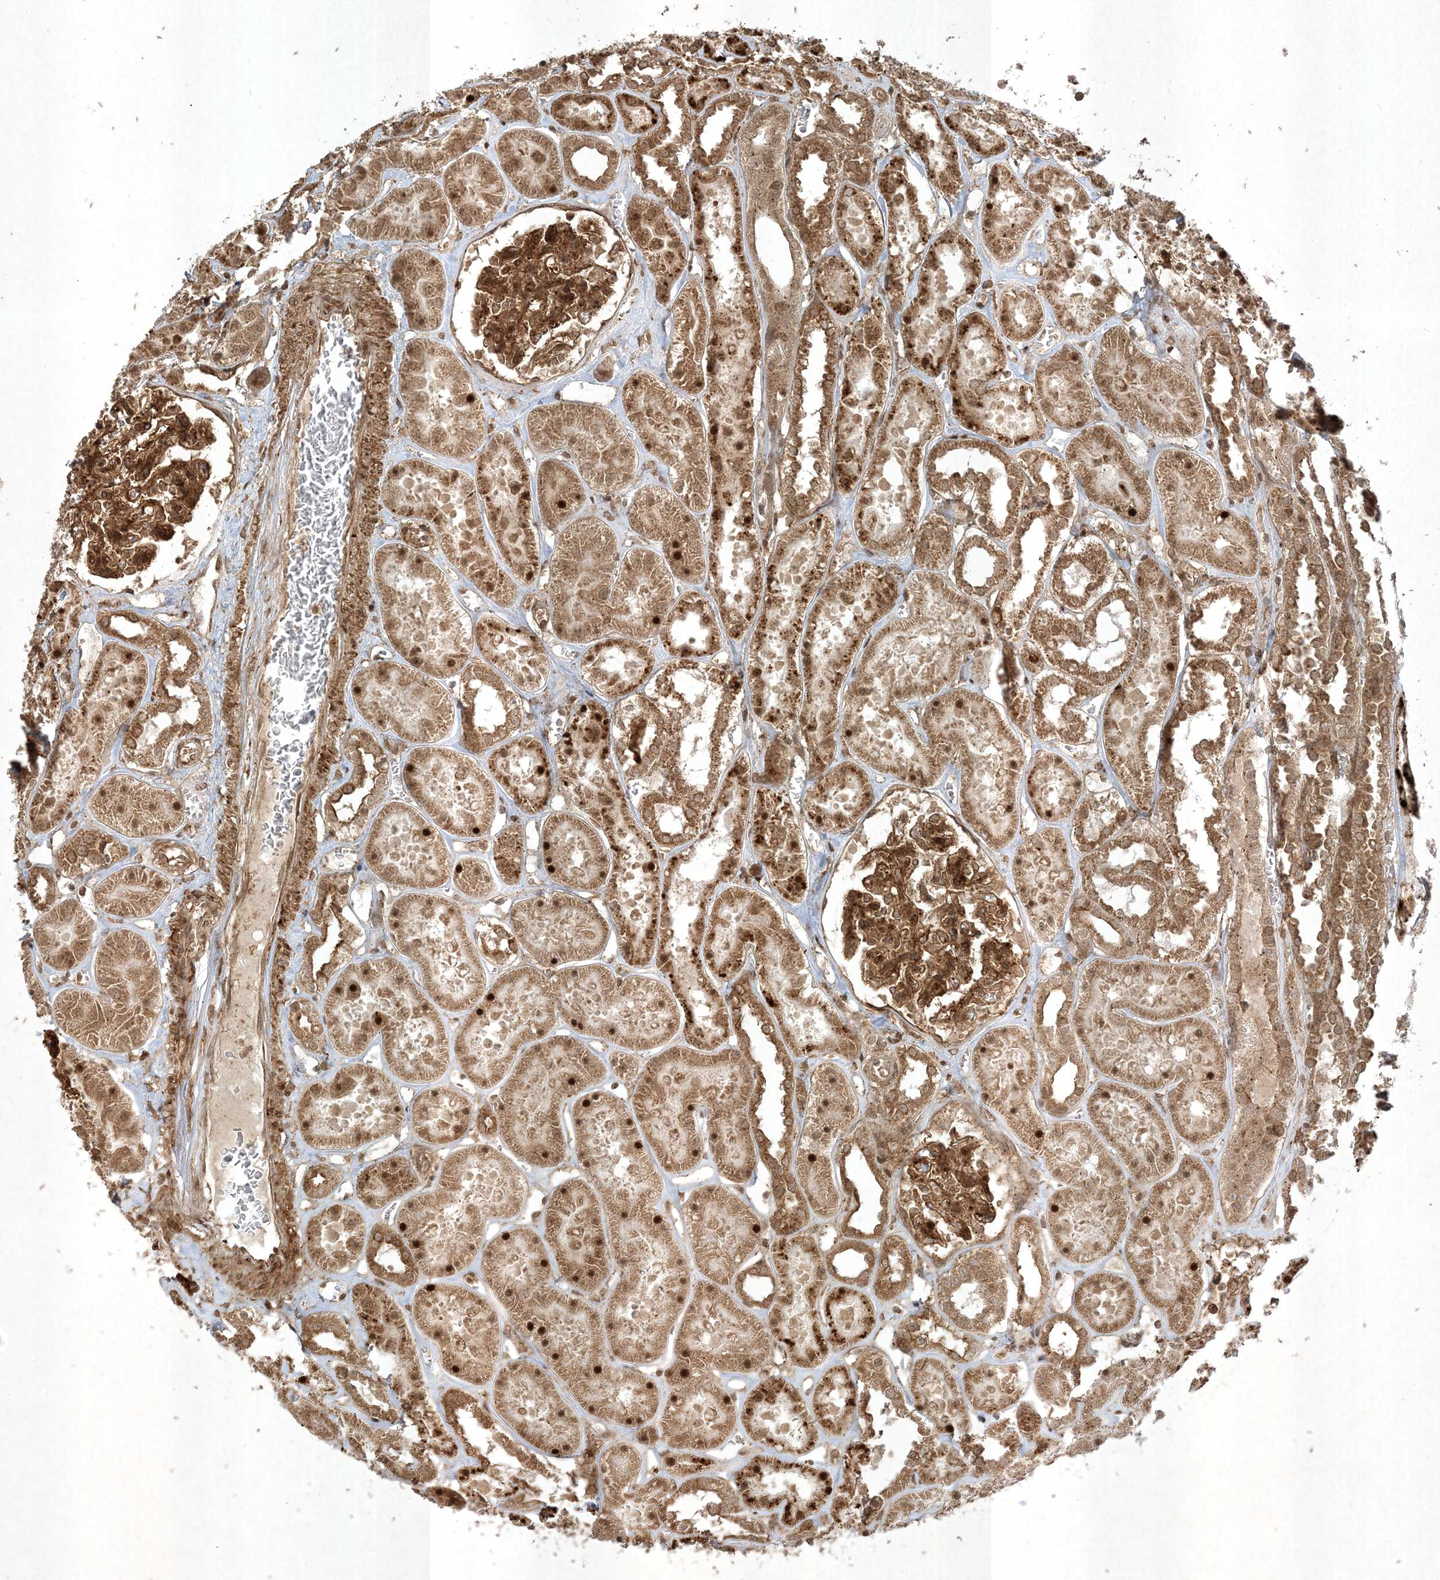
{"staining": {"intensity": "moderate", "quantity": ">75%", "location": "cytoplasmic/membranous"}, "tissue": "kidney", "cell_type": "Cells in glomeruli", "image_type": "normal", "snomed": [{"axis": "morphology", "description": "Normal tissue, NOS"}, {"axis": "topography", "description": "Kidney"}], "caption": "Protein expression analysis of normal human kidney reveals moderate cytoplasmic/membranous expression in approximately >75% of cells in glomeruli.", "gene": "RRAS", "patient": {"sex": "female", "age": 41}}